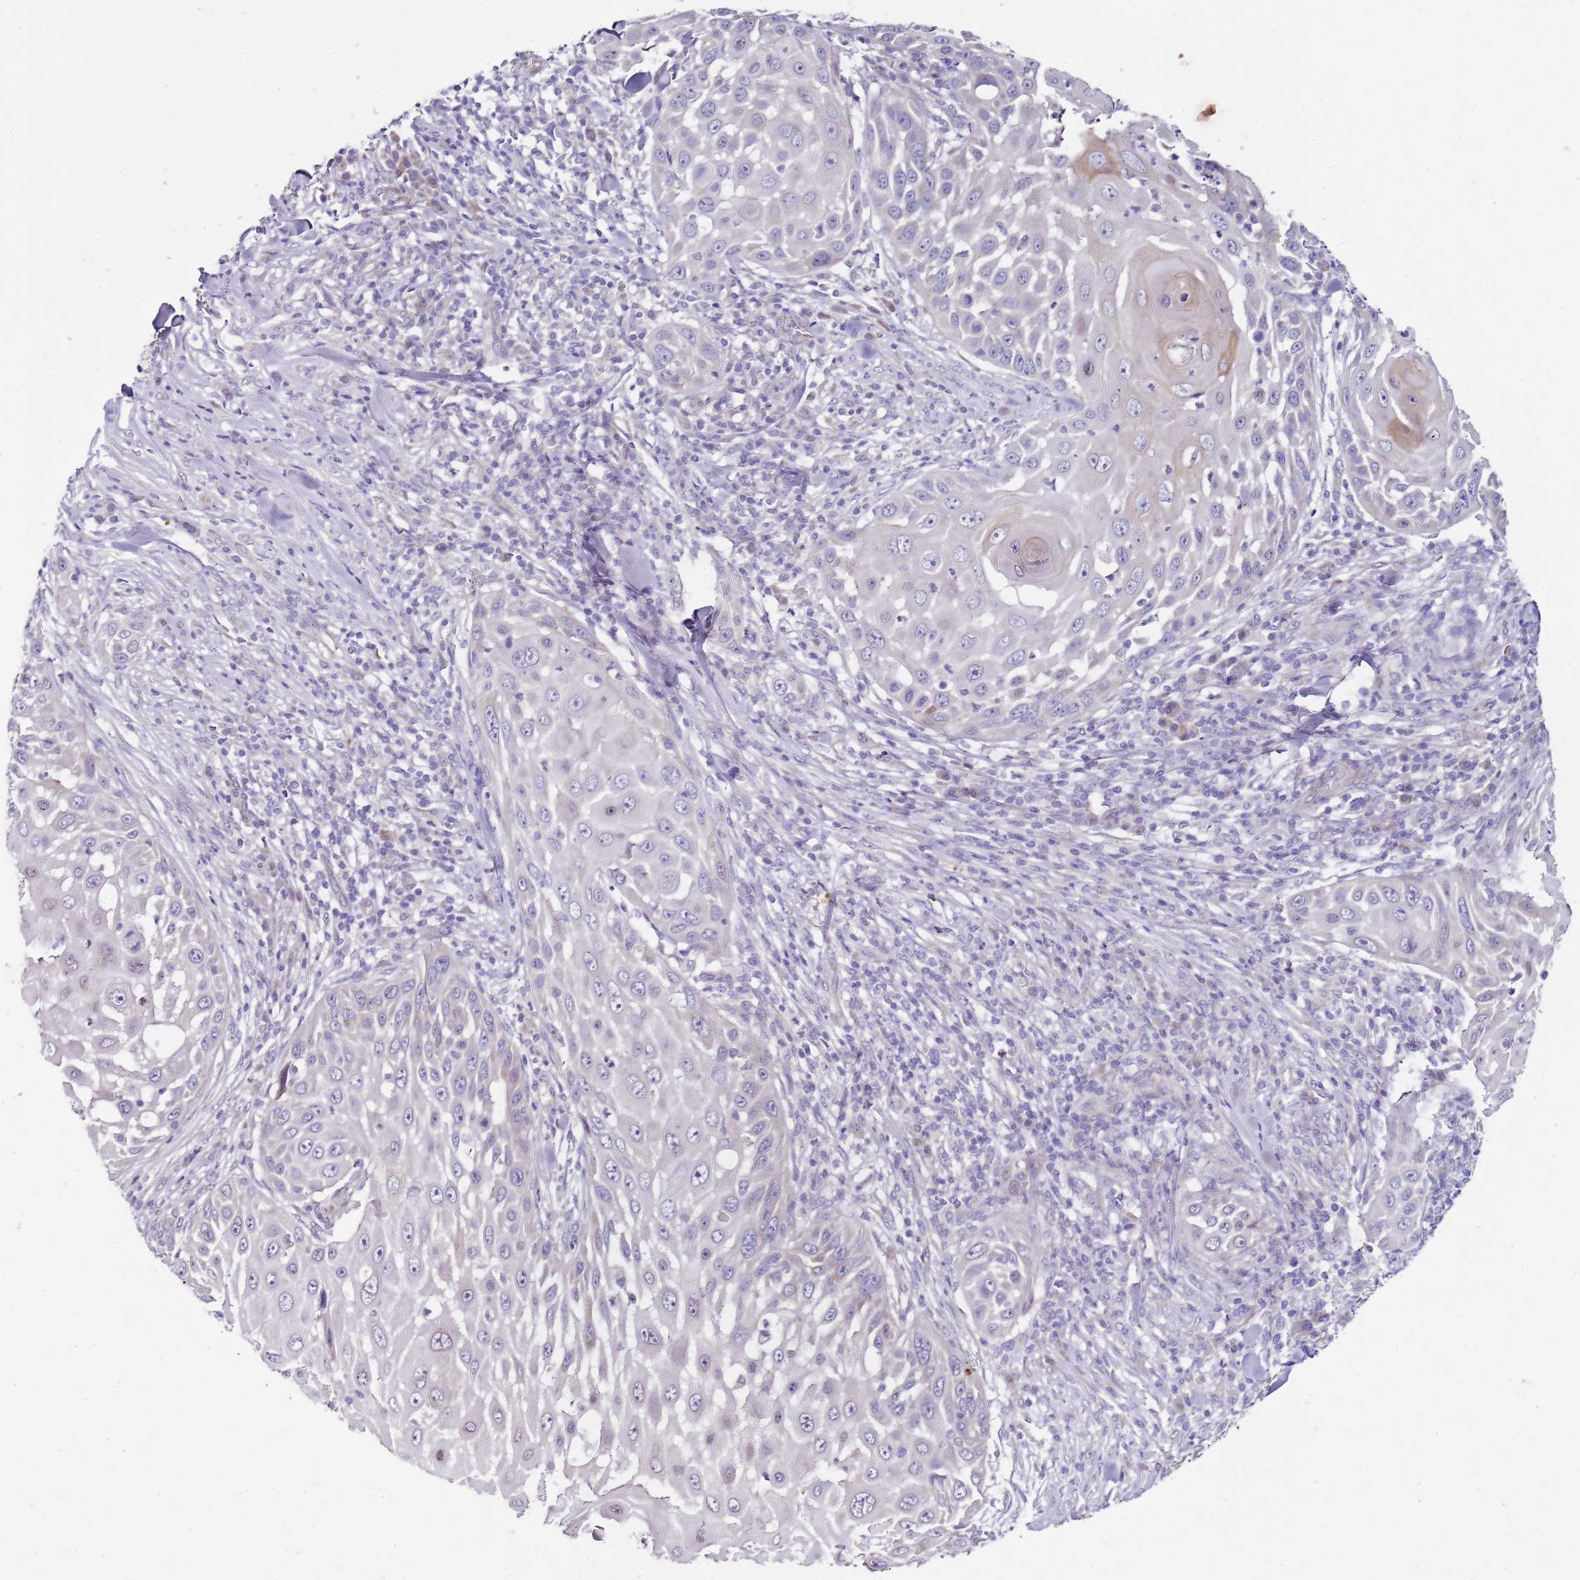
{"staining": {"intensity": "negative", "quantity": "none", "location": "none"}, "tissue": "skin cancer", "cell_type": "Tumor cells", "image_type": "cancer", "snomed": [{"axis": "morphology", "description": "Squamous cell carcinoma, NOS"}, {"axis": "topography", "description": "Skin"}], "caption": "Immunohistochemistry (IHC) image of skin cancer (squamous cell carcinoma) stained for a protein (brown), which exhibits no positivity in tumor cells.", "gene": "TBC1D9", "patient": {"sex": "female", "age": 44}}